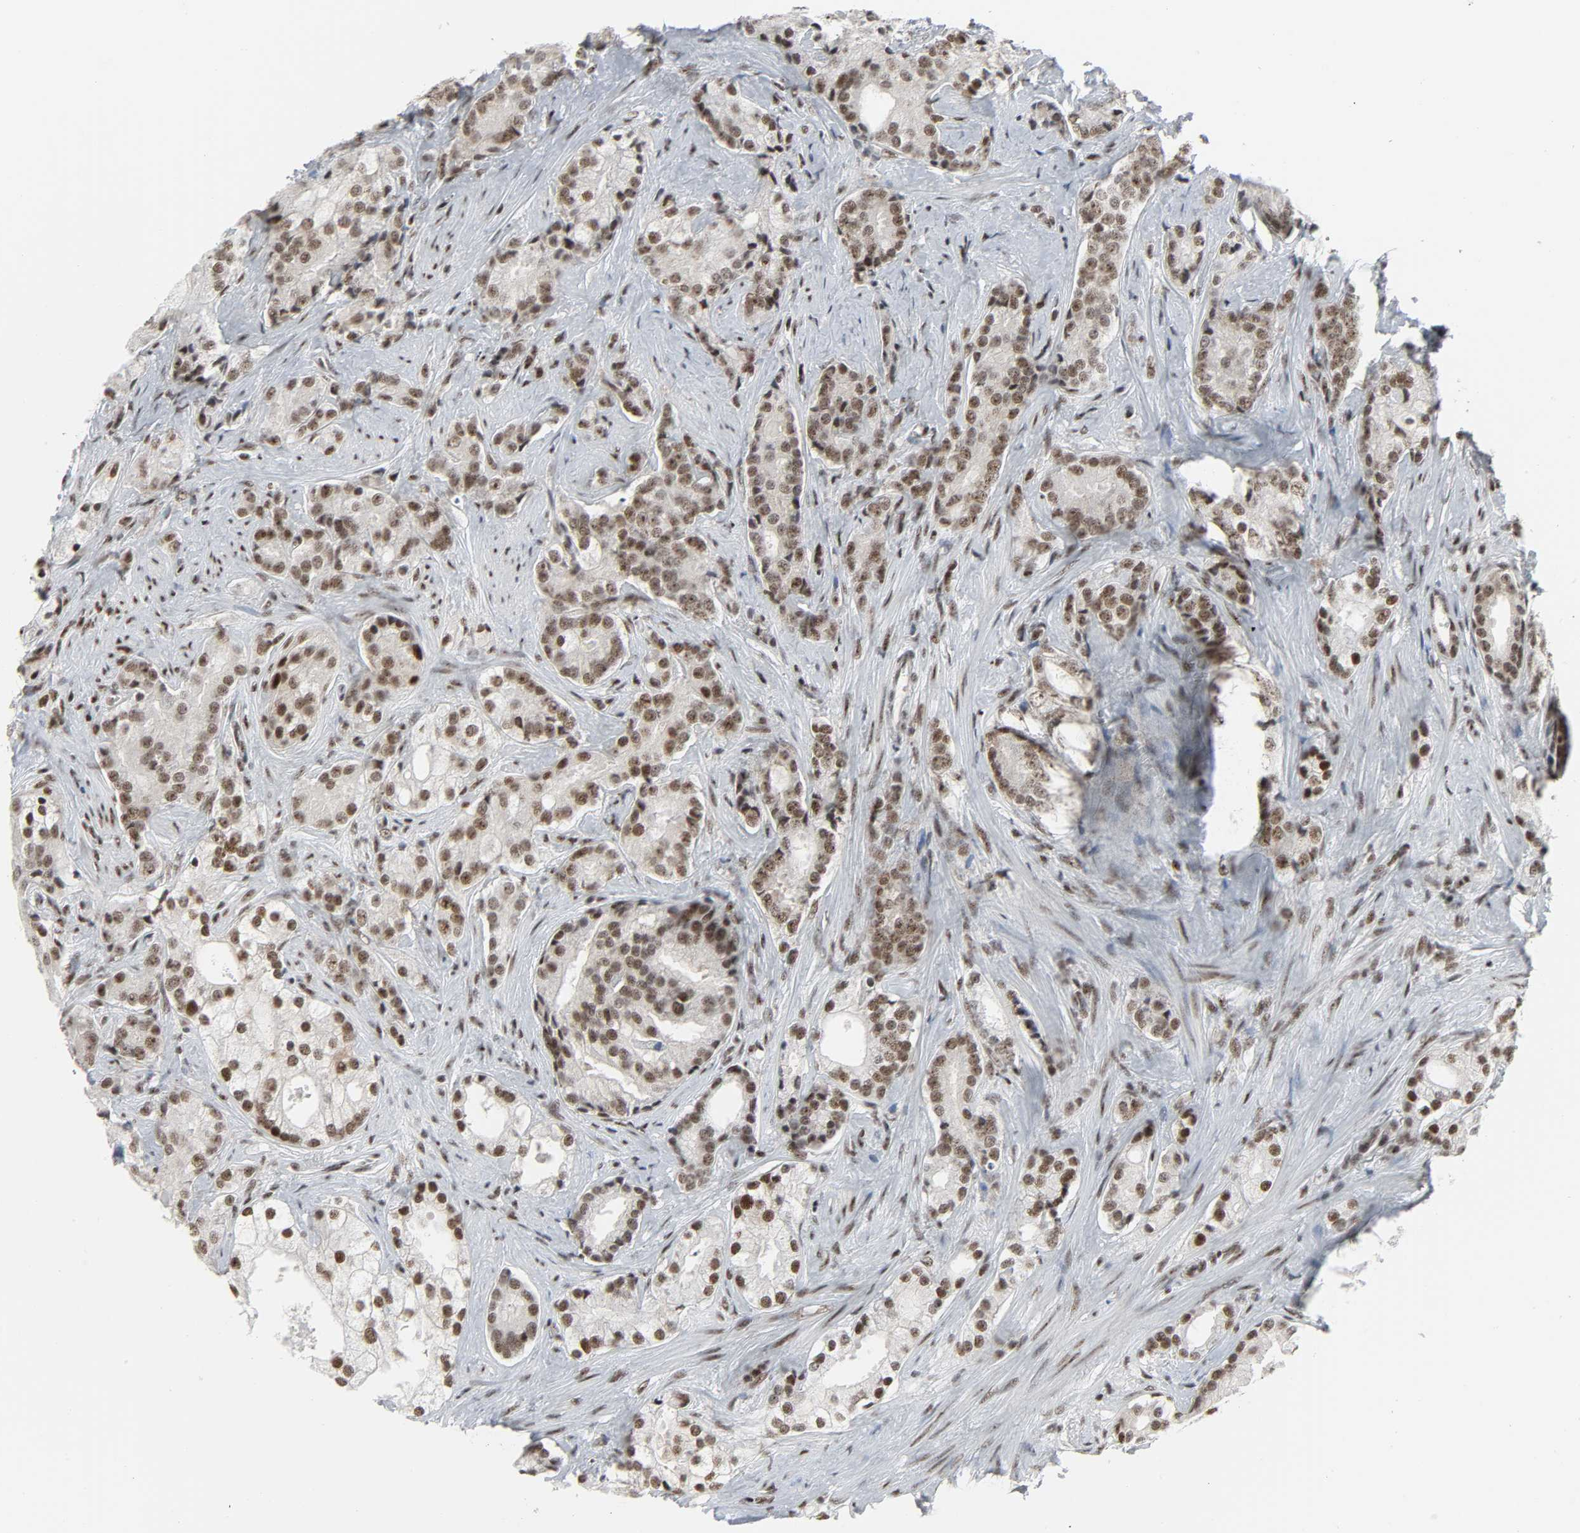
{"staining": {"intensity": "moderate", "quantity": ">75%", "location": "nuclear"}, "tissue": "prostate cancer", "cell_type": "Tumor cells", "image_type": "cancer", "snomed": [{"axis": "morphology", "description": "Adenocarcinoma, Low grade"}, {"axis": "topography", "description": "Prostate"}], "caption": "Immunohistochemical staining of prostate cancer demonstrates medium levels of moderate nuclear protein staining in approximately >75% of tumor cells.", "gene": "CDK7", "patient": {"sex": "male", "age": 58}}